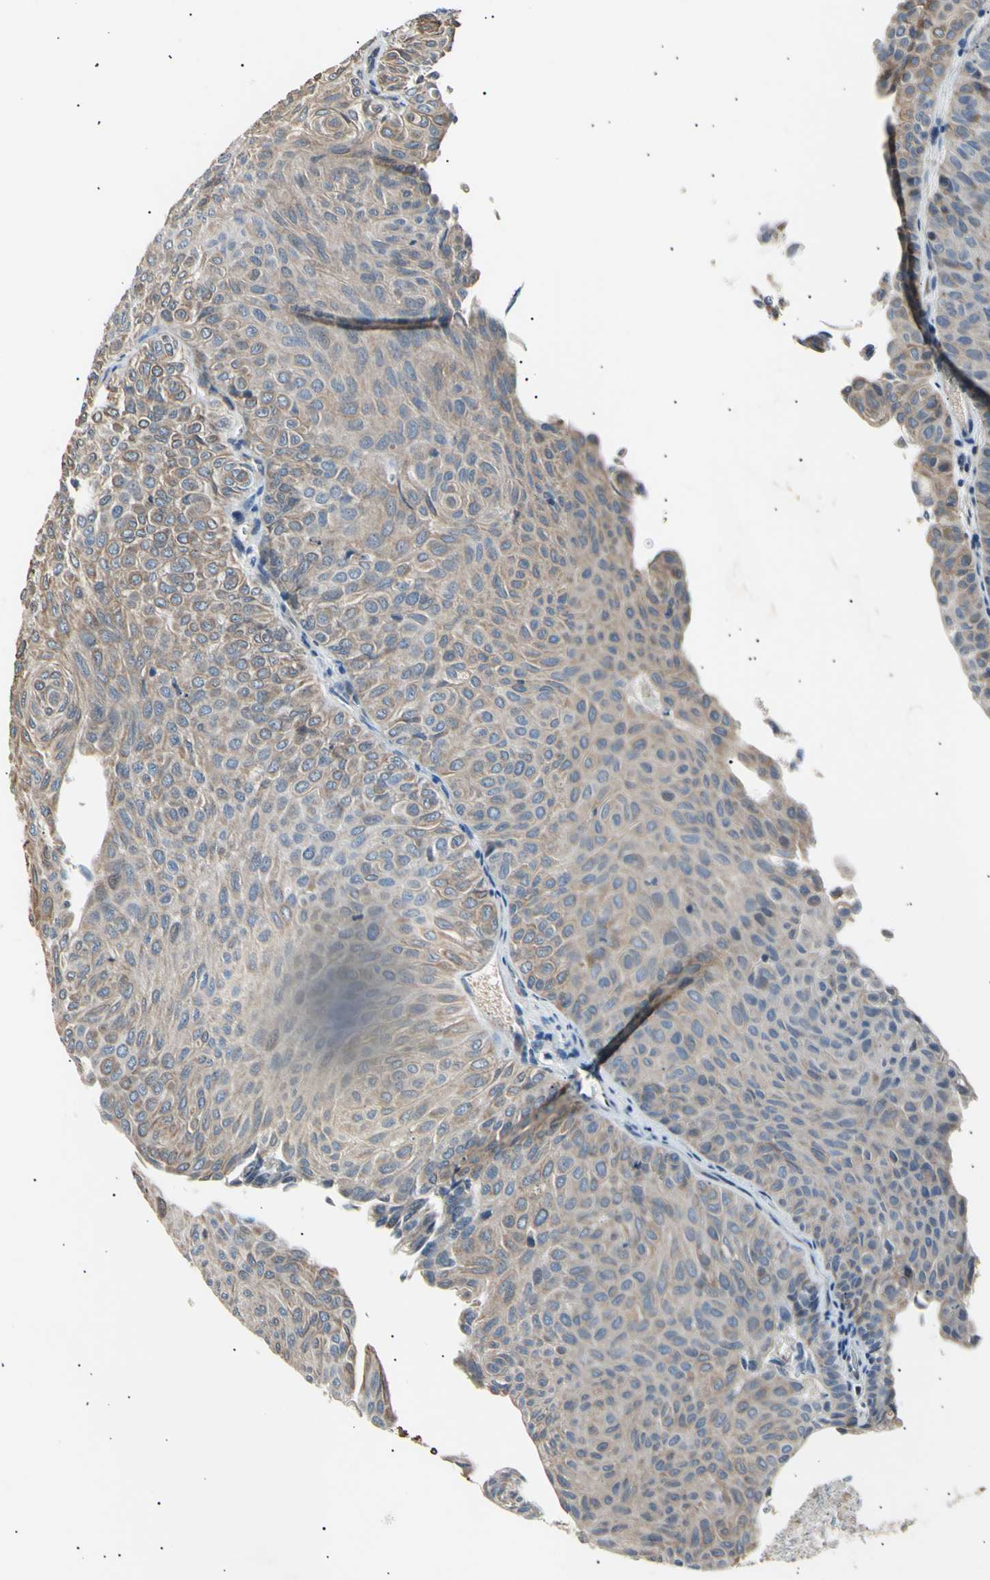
{"staining": {"intensity": "weak", "quantity": ">75%", "location": "cytoplasmic/membranous"}, "tissue": "urothelial cancer", "cell_type": "Tumor cells", "image_type": "cancer", "snomed": [{"axis": "morphology", "description": "Urothelial carcinoma, Low grade"}, {"axis": "topography", "description": "Urinary bladder"}], "caption": "Approximately >75% of tumor cells in urothelial cancer show weak cytoplasmic/membranous protein positivity as visualized by brown immunohistochemical staining.", "gene": "ITGA6", "patient": {"sex": "male", "age": 78}}